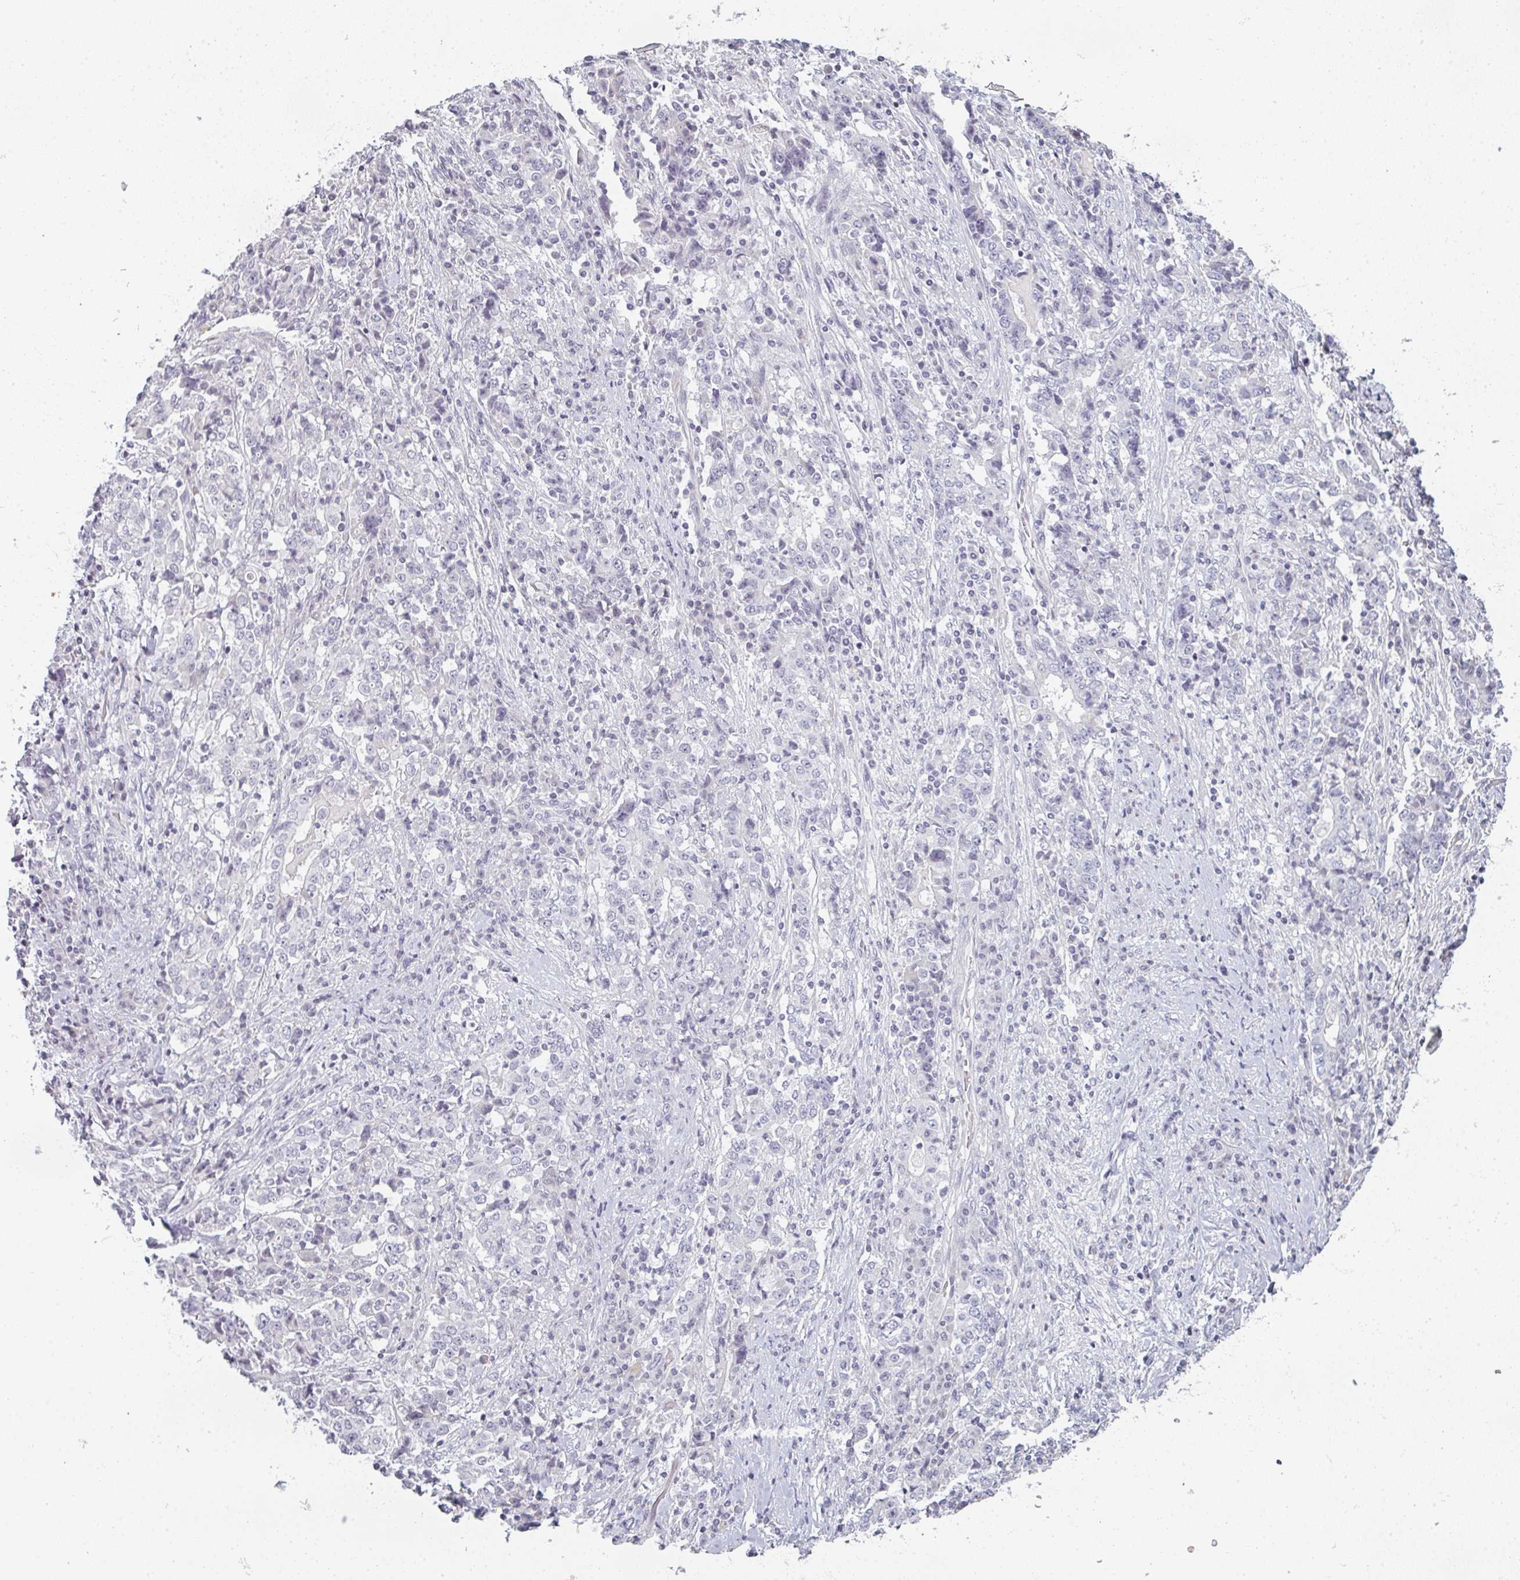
{"staining": {"intensity": "negative", "quantity": "none", "location": "none"}, "tissue": "stomach cancer", "cell_type": "Tumor cells", "image_type": "cancer", "snomed": [{"axis": "morphology", "description": "Normal tissue, NOS"}, {"axis": "morphology", "description": "Adenocarcinoma, NOS"}, {"axis": "topography", "description": "Stomach, upper"}, {"axis": "topography", "description": "Stomach"}], "caption": "Stomach adenocarcinoma was stained to show a protein in brown. There is no significant positivity in tumor cells.", "gene": "RBBP6", "patient": {"sex": "male", "age": 59}}